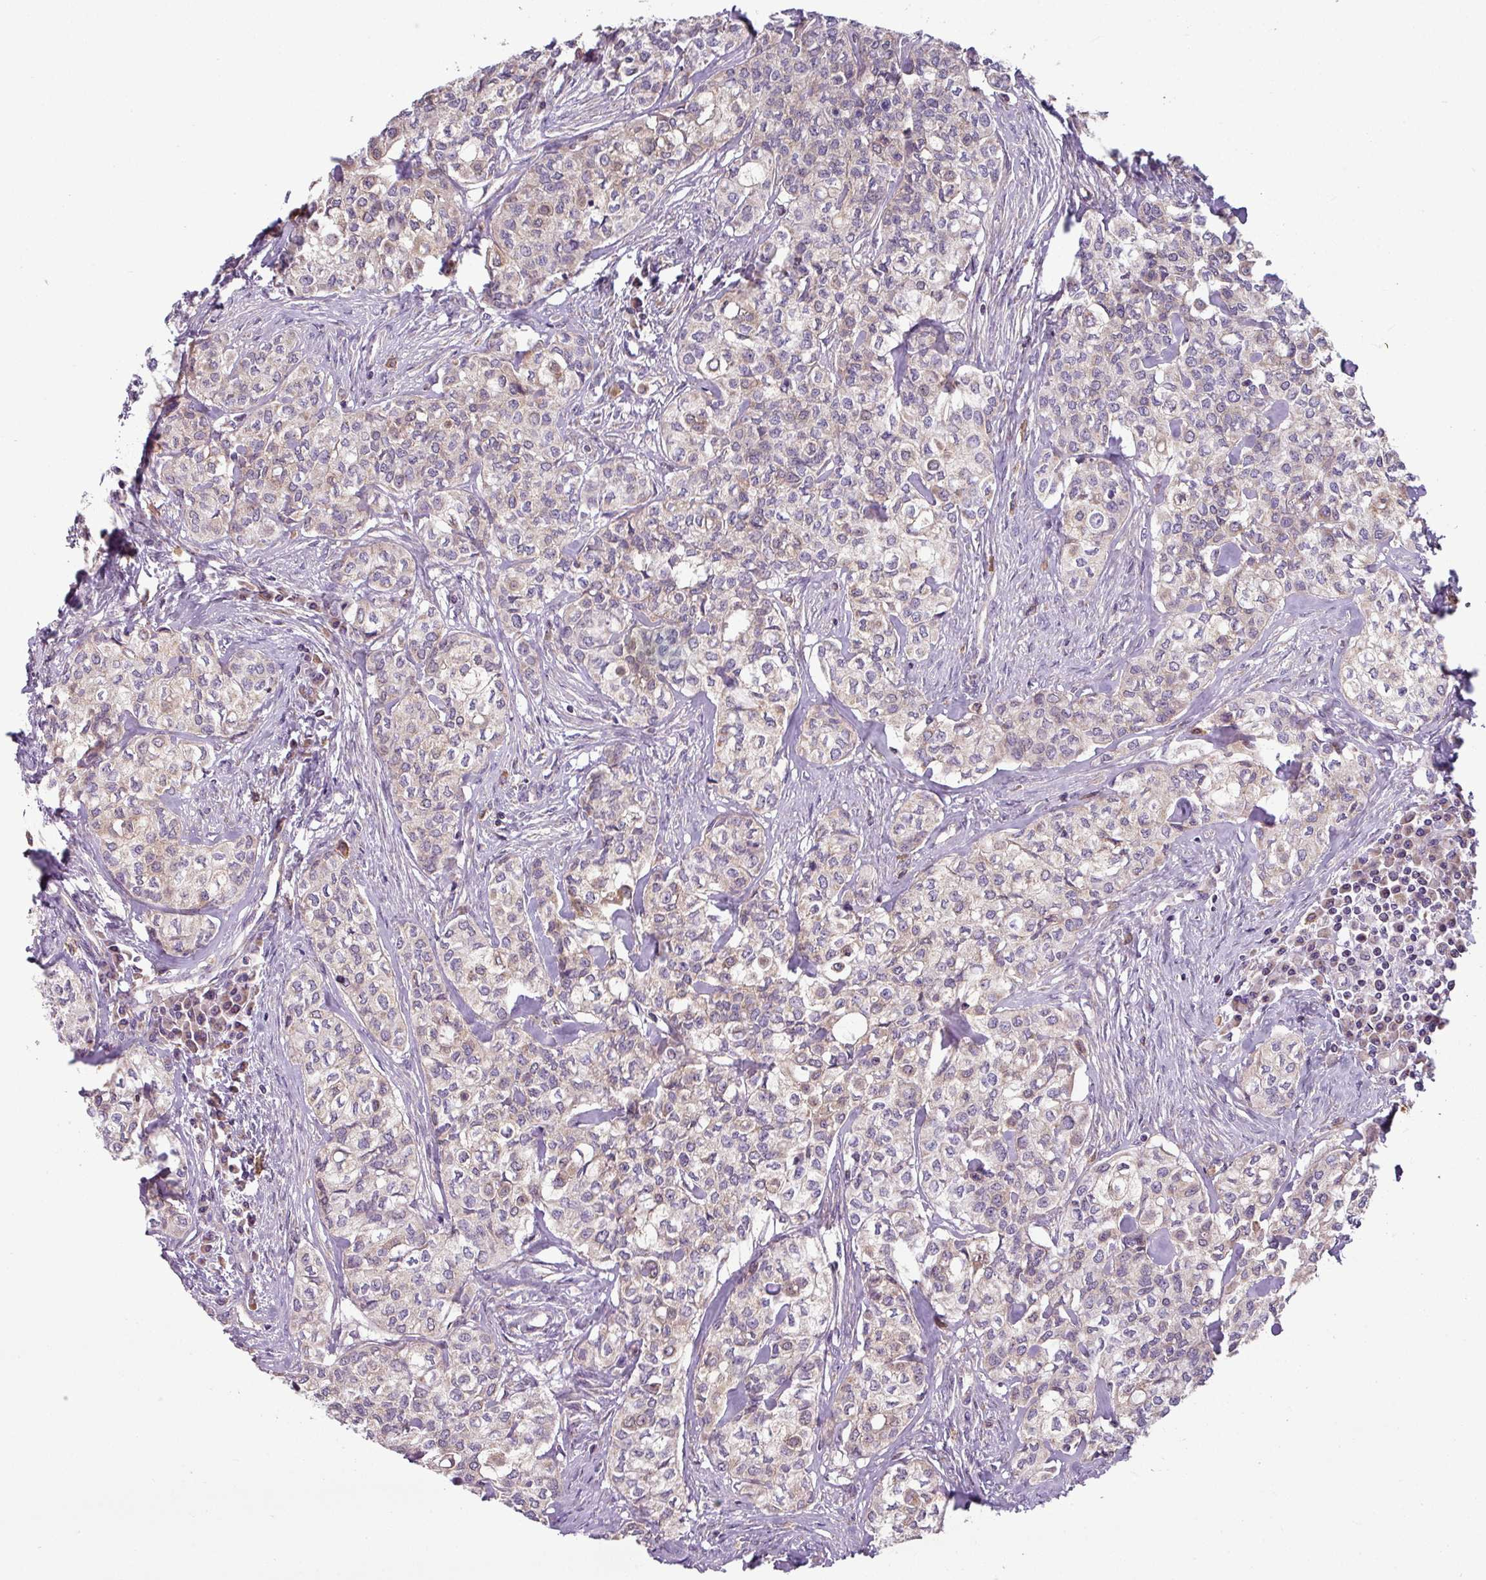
{"staining": {"intensity": "weak", "quantity": "<25%", "location": "cytoplasmic/membranous"}, "tissue": "head and neck cancer", "cell_type": "Tumor cells", "image_type": "cancer", "snomed": [{"axis": "morphology", "description": "Adenocarcinoma, NOS"}, {"axis": "topography", "description": "Head-Neck"}], "caption": "This is an immunohistochemistry (IHC) photomicrograph of human head and neck cancer. There is no positivity in tumor cells.", "gene": "LRRC9", "patient": {"sex": "male", "age": 81}}